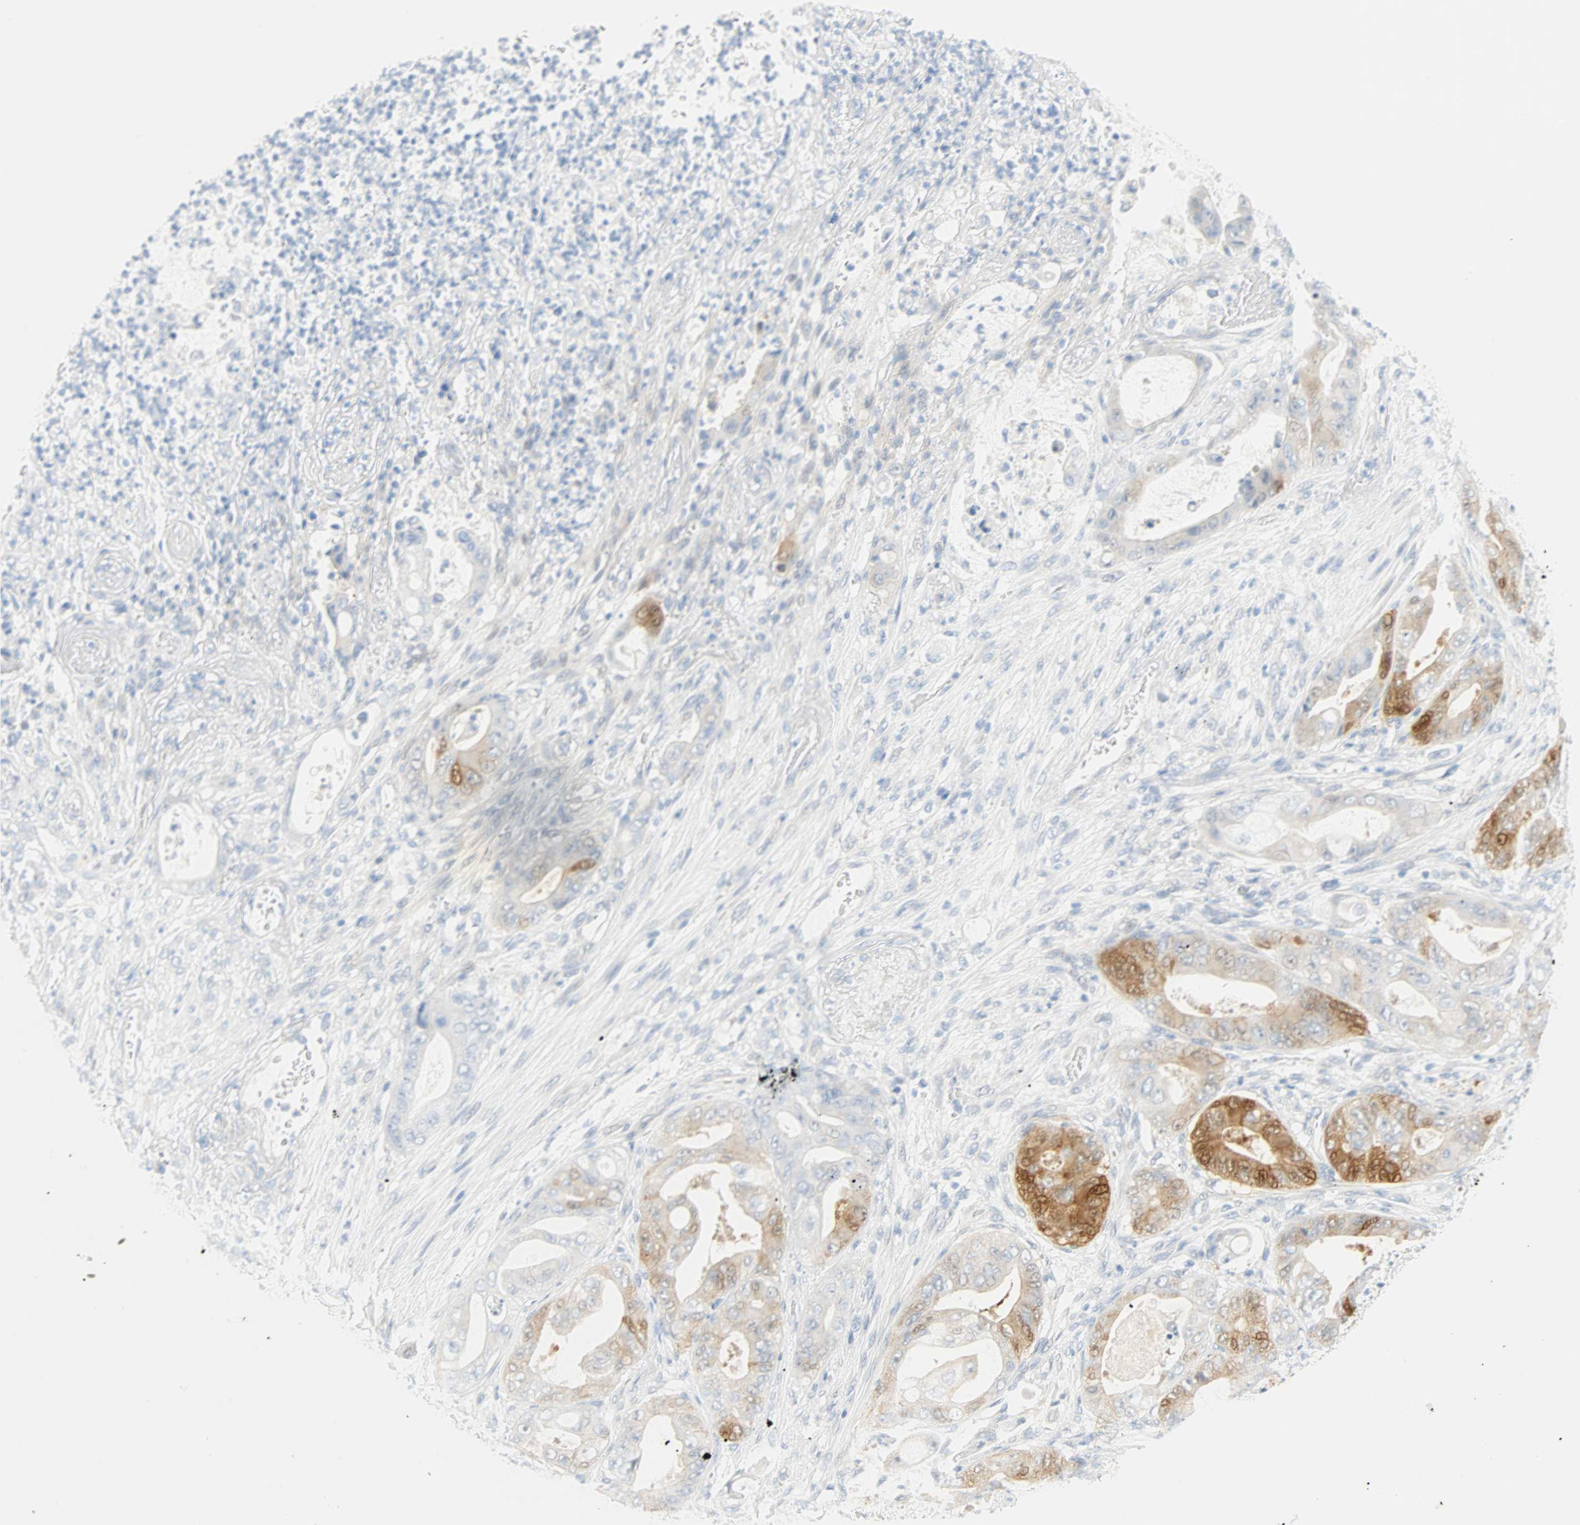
{"staining": {"intensity": "moderate", "quantity": "<25%", "location": "cytoplasmic/membranous,nuclear"}, "tissue": "stomach cancer", "cell_type": "Tumor cells", "image_type": "cancer", "snomed": [{"axis": "morphology", "description": "Adenocarcinoma, NOS"}, {"axis": "topography", "description": "Stomach"}], "caption": "DAB (3,3'-diaminobenzidine) immunohistochemical staining of stomach cancer (adenocarcinoma) demonstrates moderate cytoplasmic/membranous and nuclear protein positivity in about <25% of tumor cells.", "gene": "SELENBP1", "patient": {"sex": "female", "age": 73}}